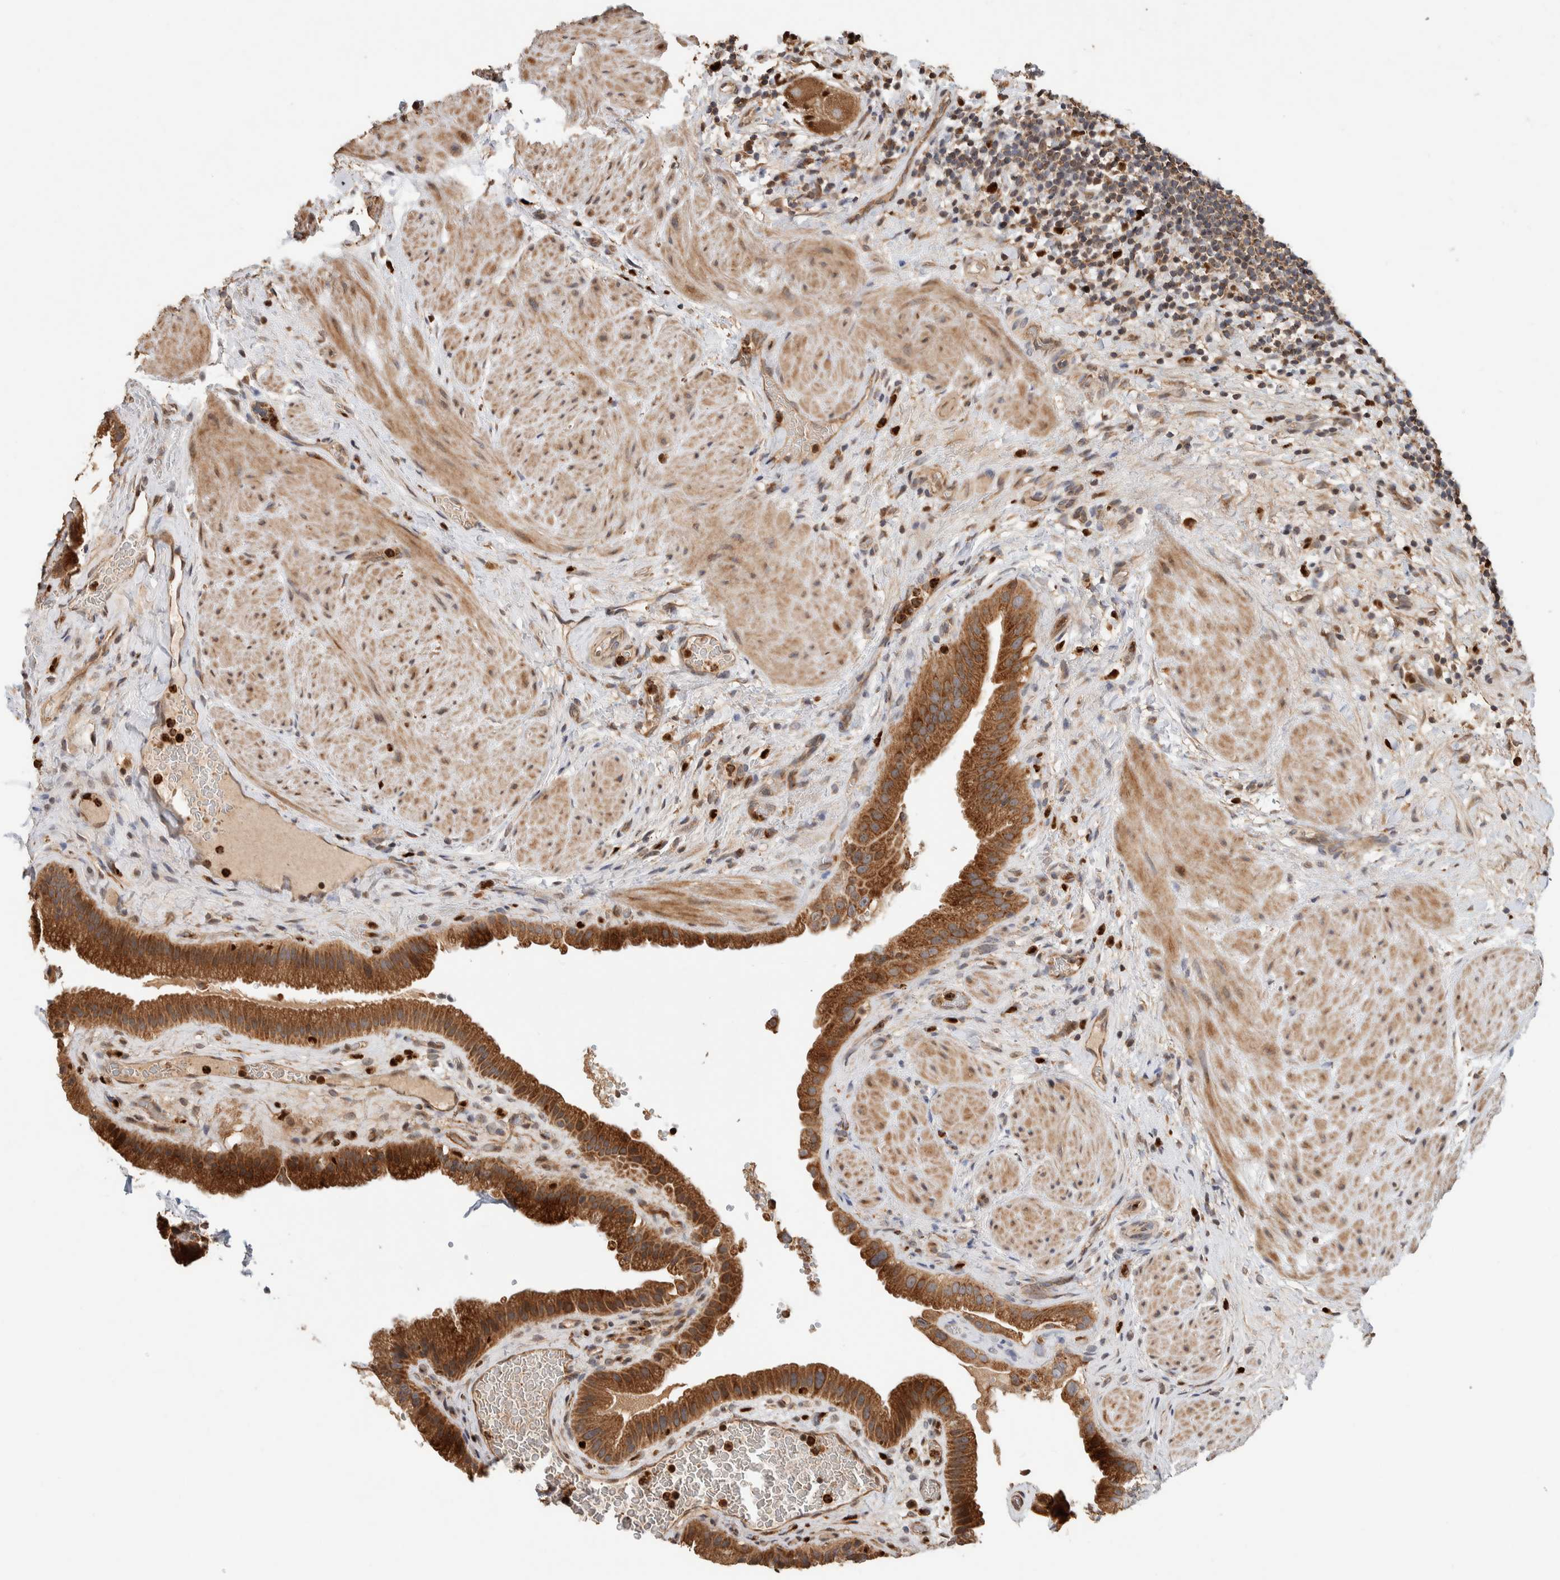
{"staining": {"intensity": "strong", "quantity": ">75%", "location": "cytoplasmic/membranous"}, "tissue": "gallbladder", "cell_type": "Glandular cells", "image_type": "normal", "snomed": [{"axis": "morphology", "description": "Normal tissue, NOS"}, {"axis": "topography", "description": "Gallbladder"}], "caption": "Immunohistochemistry photomicrograph of benign gallbladder stained for a protein (brown), which exhibits high levels of strong cytoplasmic/membranous staining in approximately >75% of glandular cells.", "gene": "VPS53", "patient": {"sex": "male", "age": 49}}